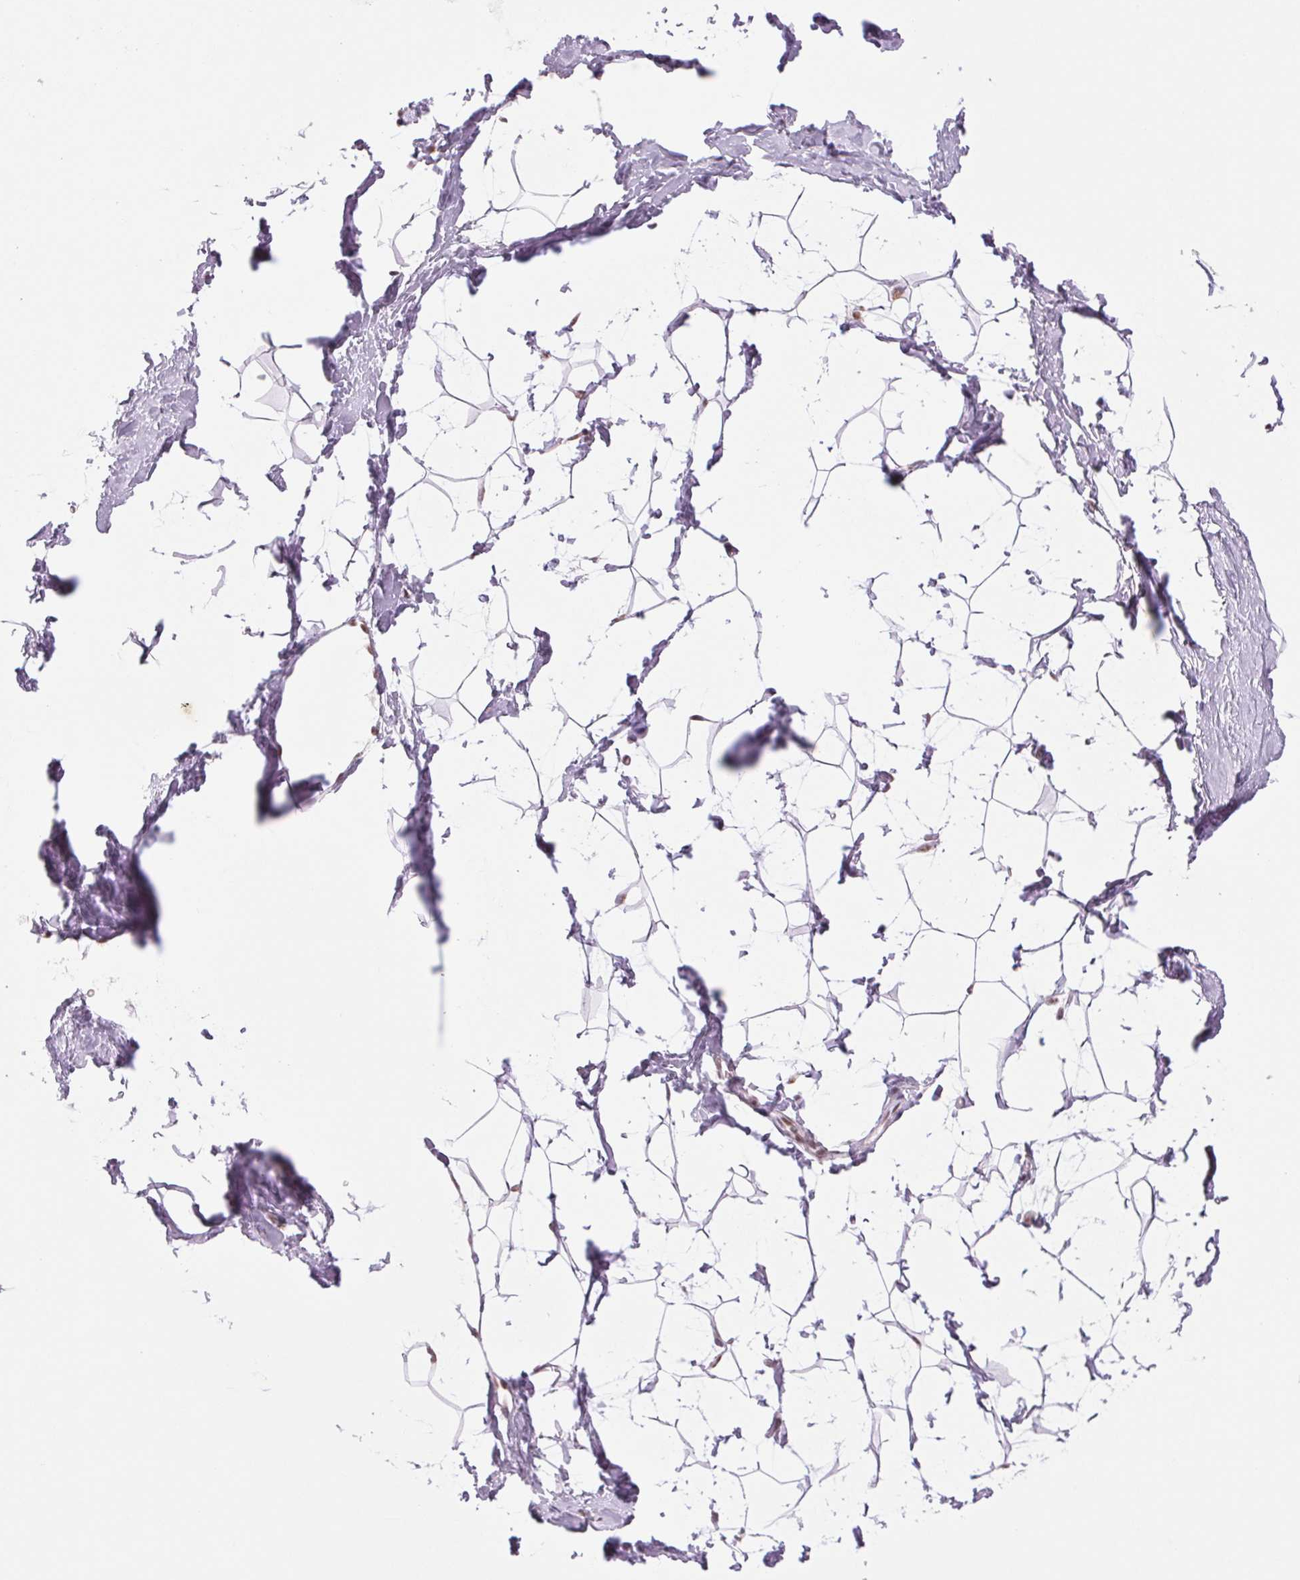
{"staining": {"intensity": "moderate", "quantity": "<25%", "location": "nuclear"}, "tissue": "breast", "cell_type": "Adipocytes", "image_type": "normal", "snomed": [{"axis": "morphology", "description": "Normal tissue, NOS"}, {"axis": "topography", "description": "Breast"}], "caption": "The micrograph displays a brown stain indicating the presence of a protein in the nuclear of adipocytes in breast.", "gene": "ZC3H14", "patient": {"sex": "female", "age": 32}}